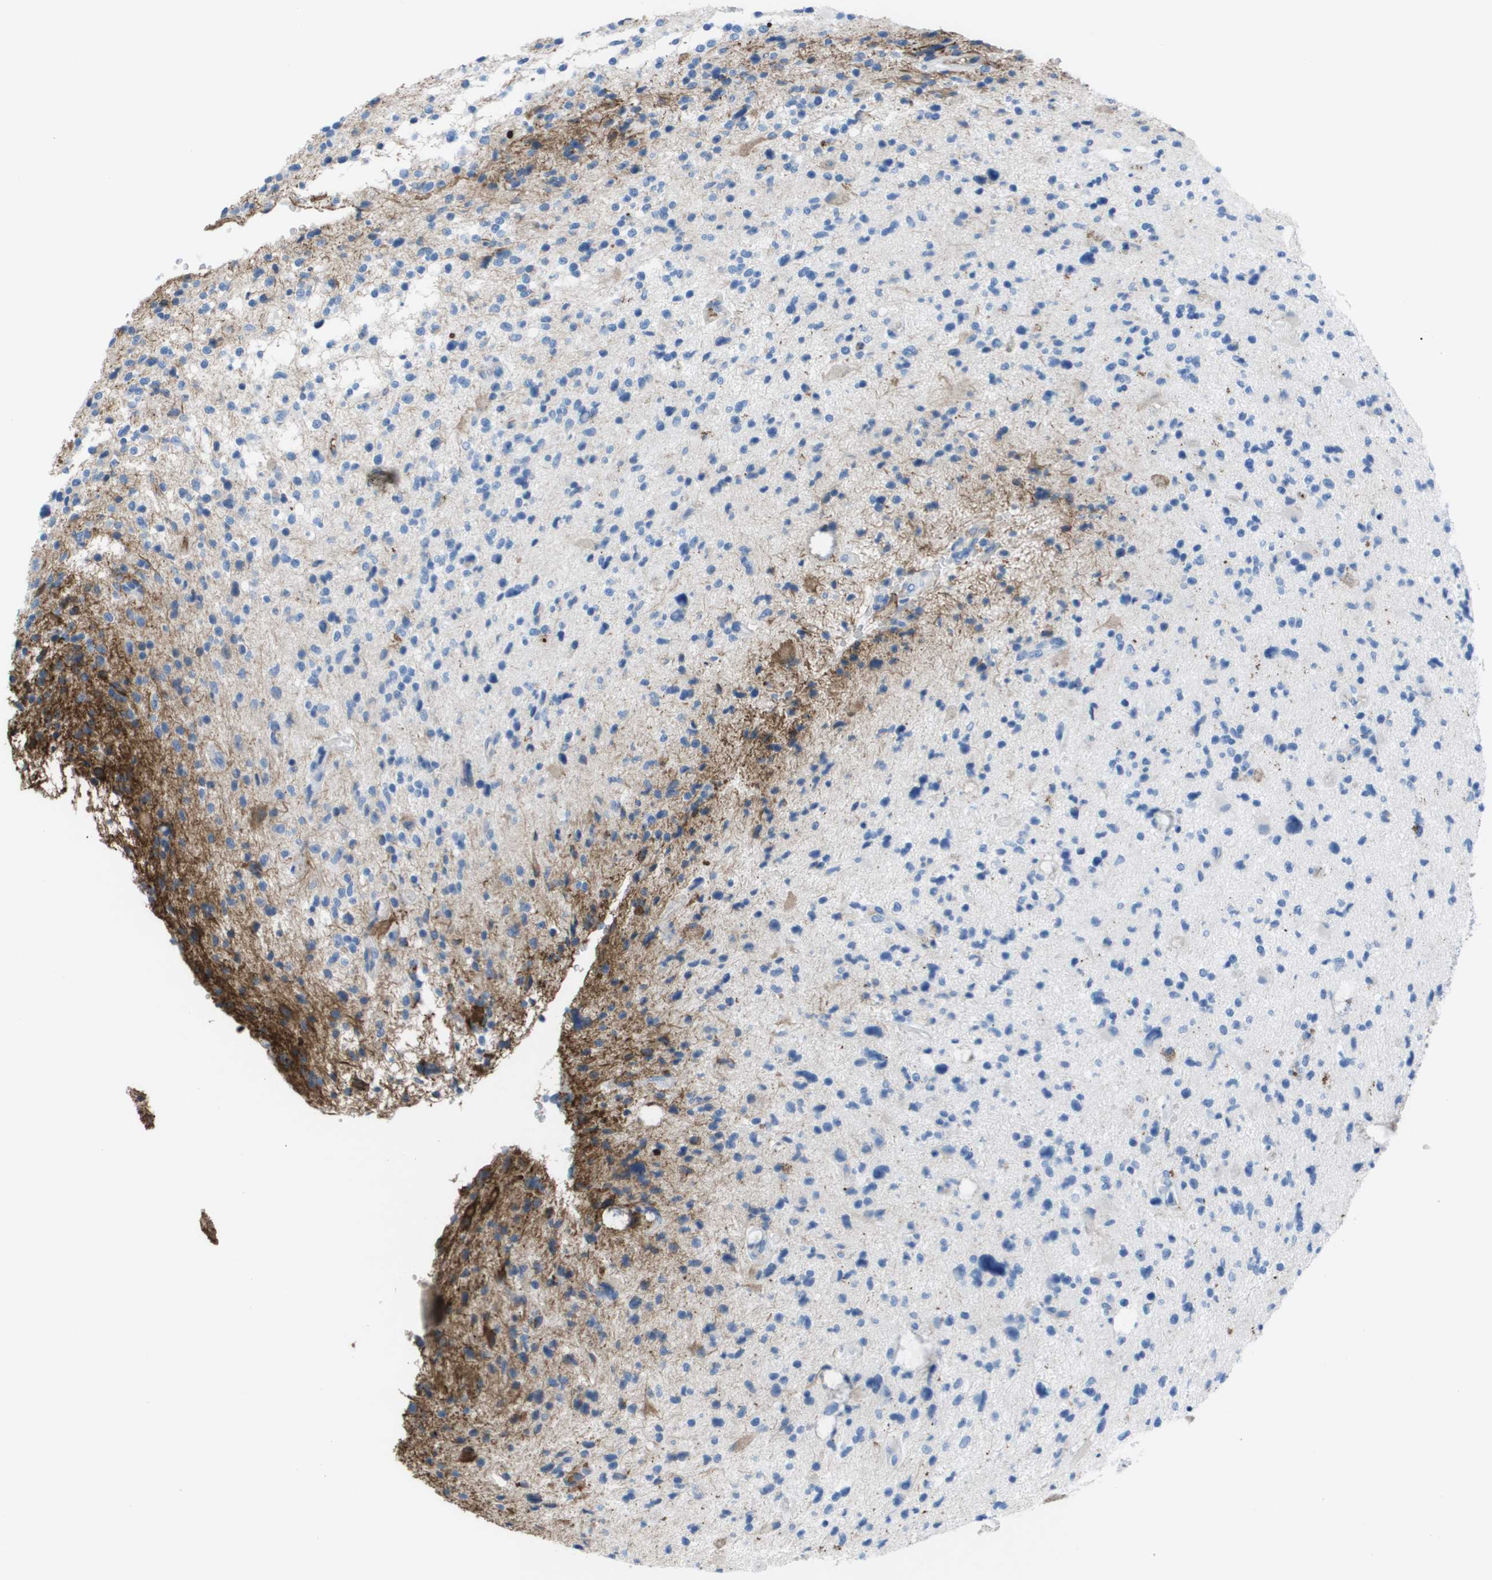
{"staining": {"intensity": "moderate", "quantity": "<25%", "location": "cytoplasmic/membranous"}, "tissue": "glioma", "cell_type": "Tumor cells", "image_type": "cancer", "snomed": [{"axis": "morphology", "description": "Glioma, malignant, High grade"}, {"axis": "topography", "description": "Brain"}], "caption": "Human glioma stained with a protein marker shows moderate staining in tumor cells.", "gene": "VTN", "patient": {"sex": "male", "age": 48}}